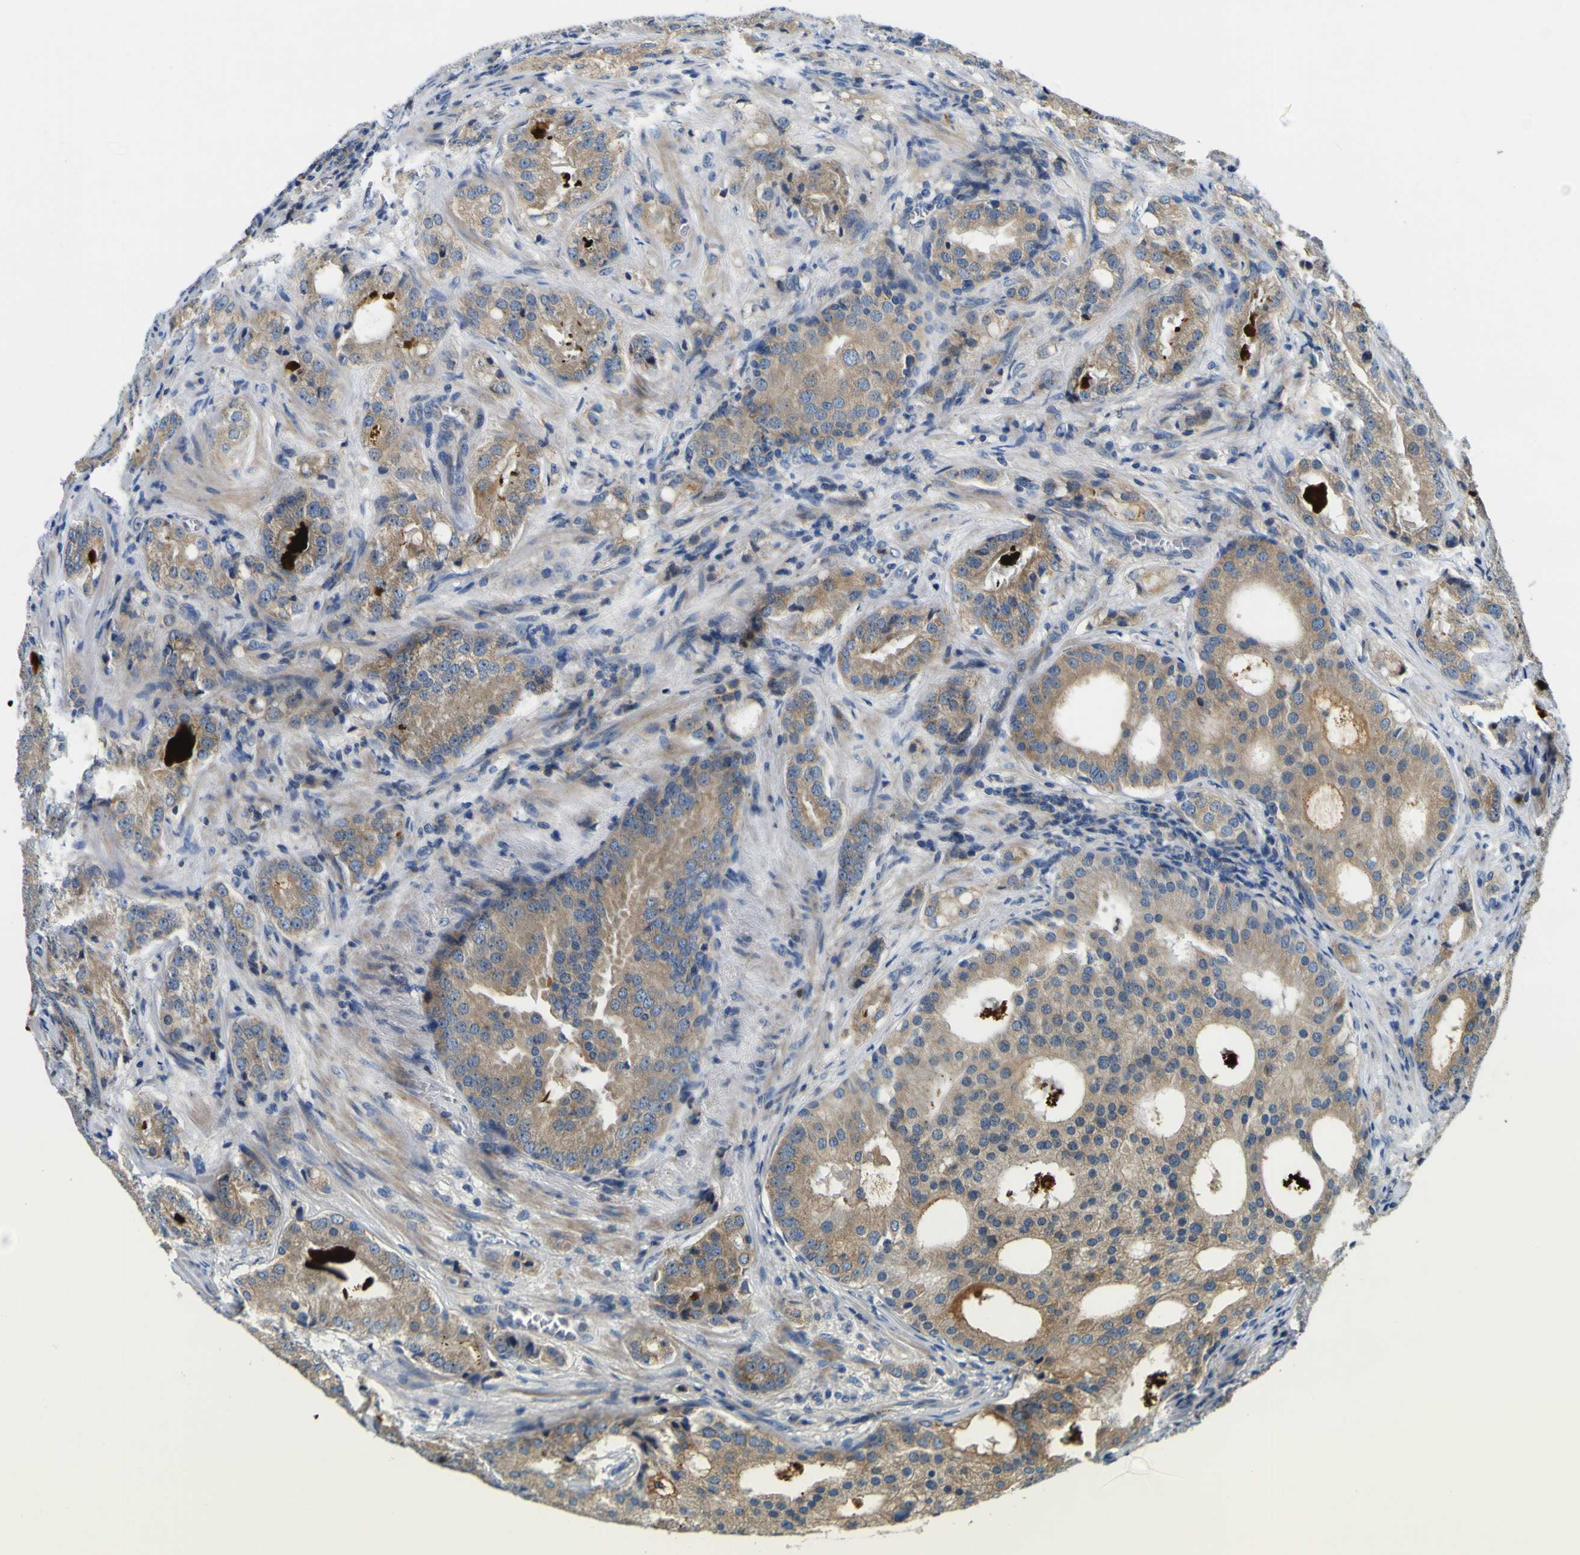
{"staining": {"intensity": "moderate", "quantity": ">75%", "location": "cytoplasmic/membranous"}, "tissue": "prostate cancer", "cell_type": "Tumor cells", "image_type": "cancer", "snomed": [{"axis": "morphology", "description": "Adenocarcinoma, High grade"}, {"axis": "topography", "description": "Prostate"}], "caption": "Brown immunohistochemical staining in human adenocarcinoma (high-grade) (prostate) reveals moderate cytoplasmic/membranous staining in about >75% of tumor cells. (Brightfield microscopy of DAB IHC at high magnification).", "gene": "CLSTN1", "patient": {"sex": "male", "age": 64}}